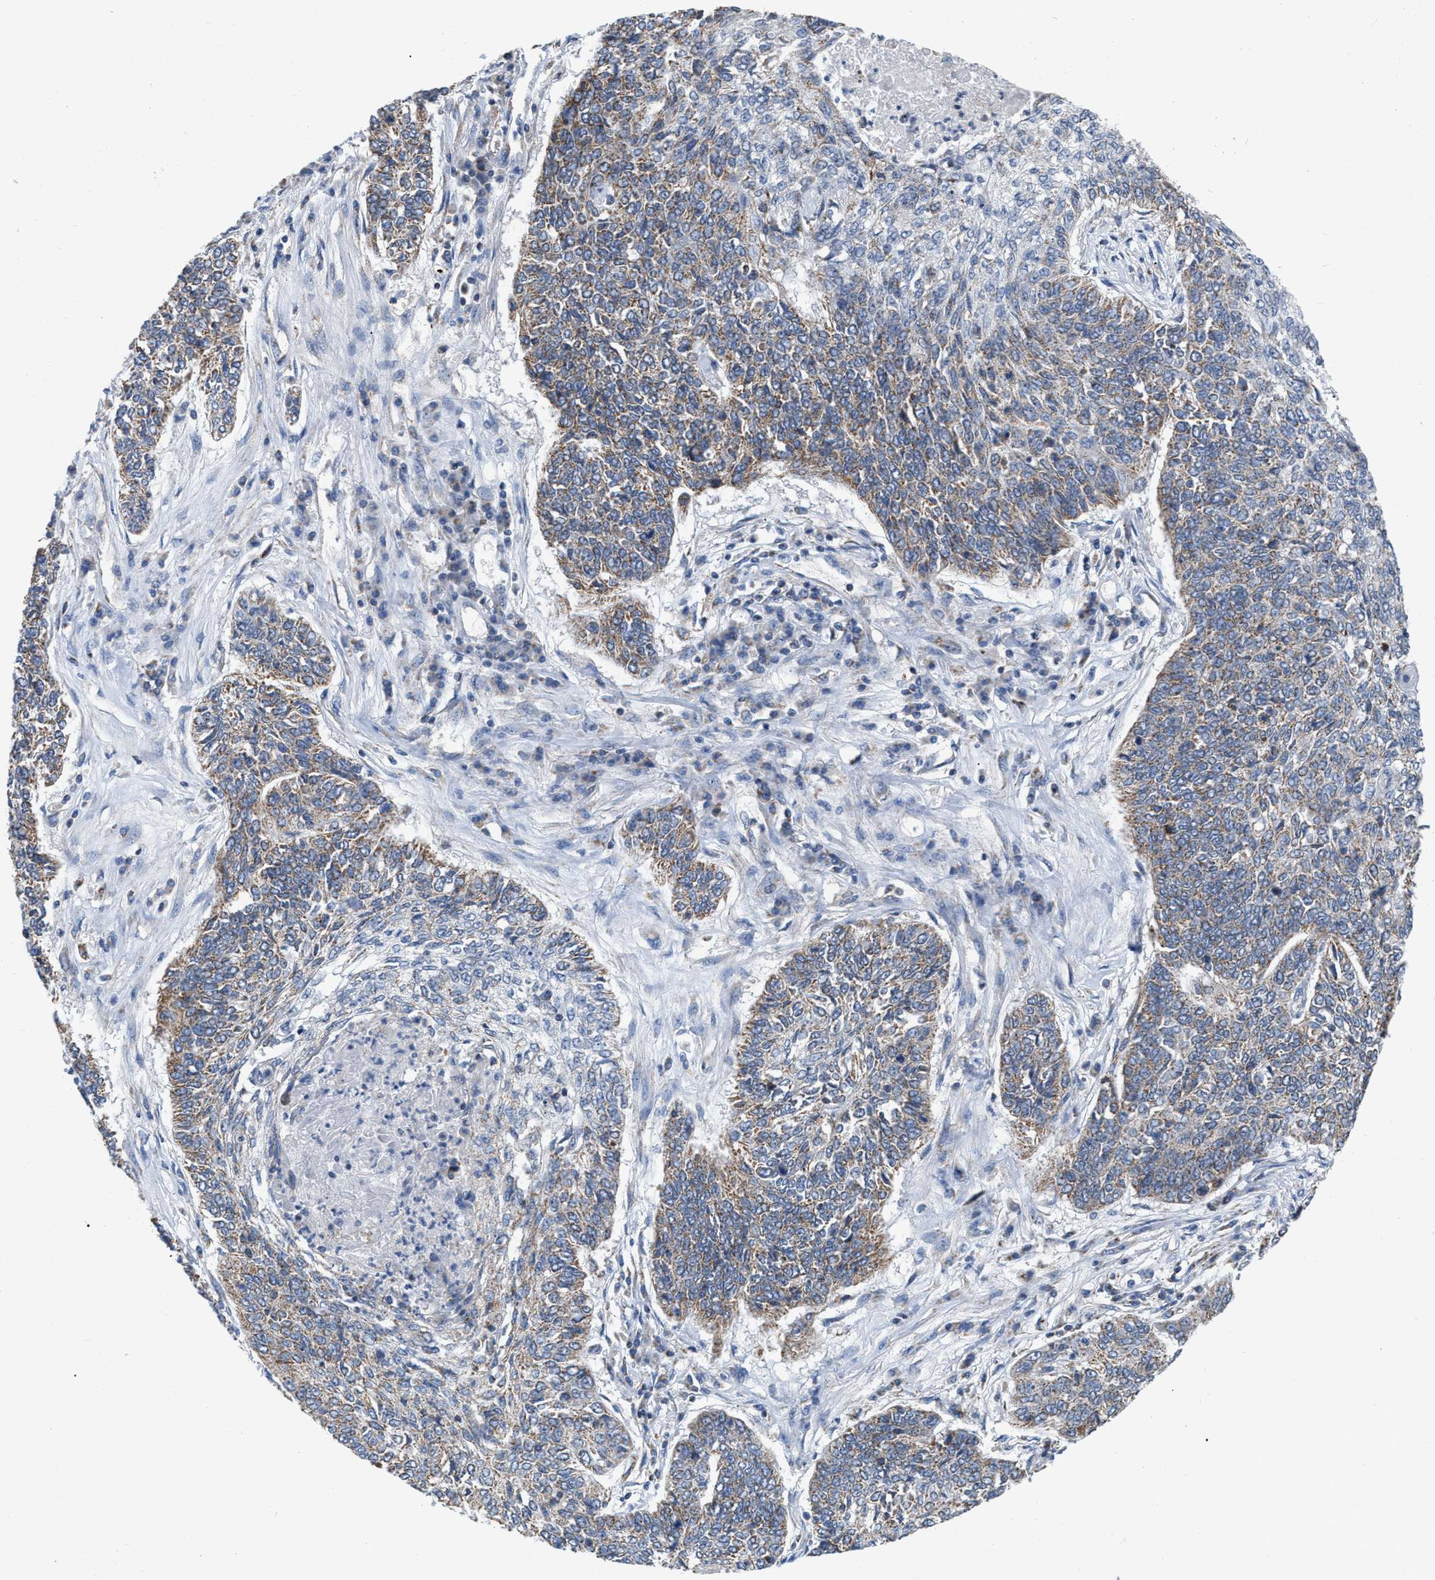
{"staining": {"intensity": "weak", "quantity": "25%-75%", "location": "cytoplasmic/membranous"}, "tissue": "lung cancer", "cell_type": "Tumor cells", "image_type": "cancer", "snomed": [{"axis": "morphology", "description": "Normal tissue, NOS"}, {"axis": "morphology", "description": "Squamous cell carcinoma, NOS"}, {"axis": "topography", "description": "Cartilage tissue"}, {"axis": "topography", "description": "Bronchus"}, {"axis": "topography", "description": "Lung"}], "caption": "Weak cytoplasmic/membranous staining is seen in approximately 25%-75% of tumor cells in lung cancer (squamous cell carcinoma).", "gene": "DDX56", "patient": {"sex": "female", "age": 49}}